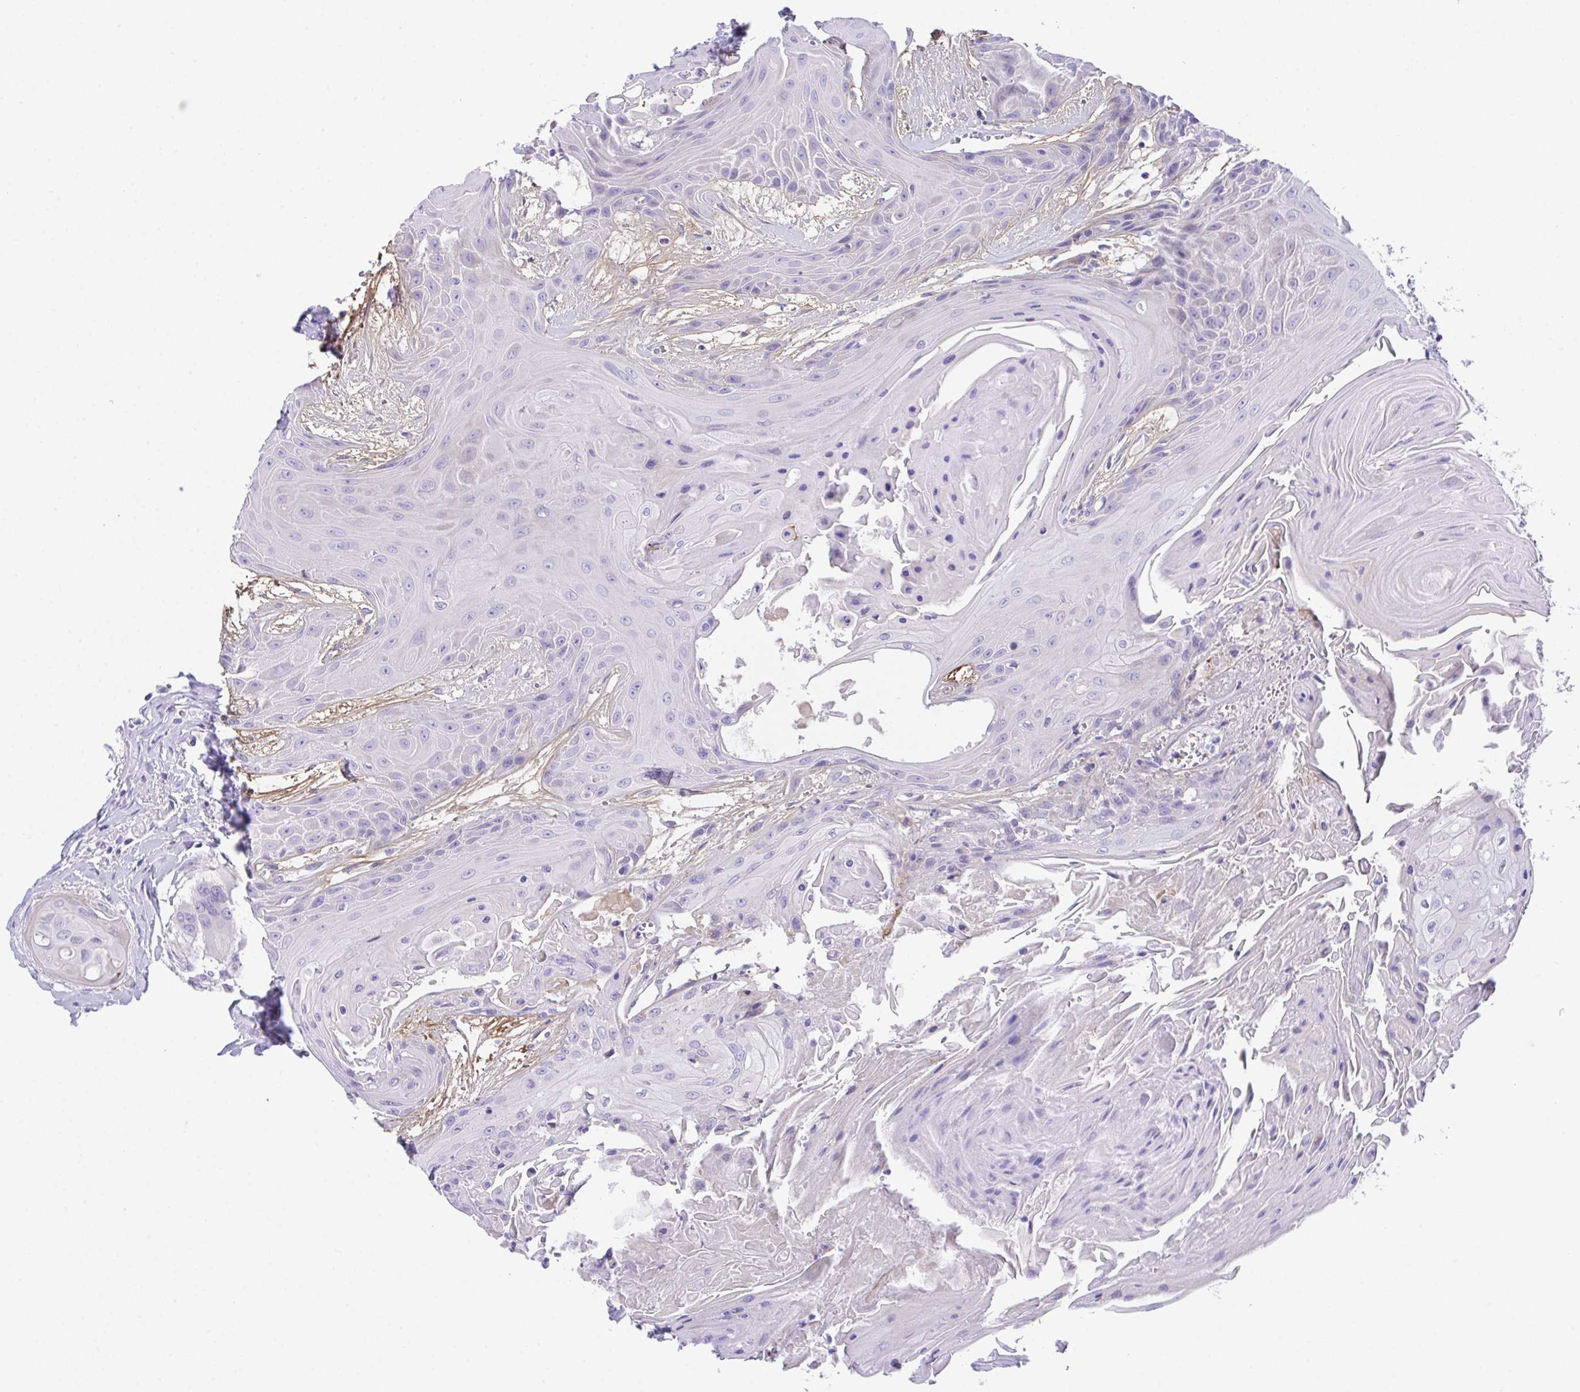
{"staining": {"intensity": "negative", "quantity": "none", "location": "none"}, "tissue": "head and neck cancer", "cell_type": "Tumor cells", "image_type": "cancer", "snomed": [{"axis": "morphology", "description": "Squamous cell carcinoma, NOS"}, {"axis": "topography", "description": "Head-Neck"}], "caption": "Immunohistochemistry (IHC) photomicrograph of neoplastic tissue: human head and neck squamous cell carcinoma stained with DAB (3,3'-diaminobenzidine) displays no significant protein positivity in tumor cells.", "gene": "SLC16A6", "patient": {"sex": "female", "age": 73}}